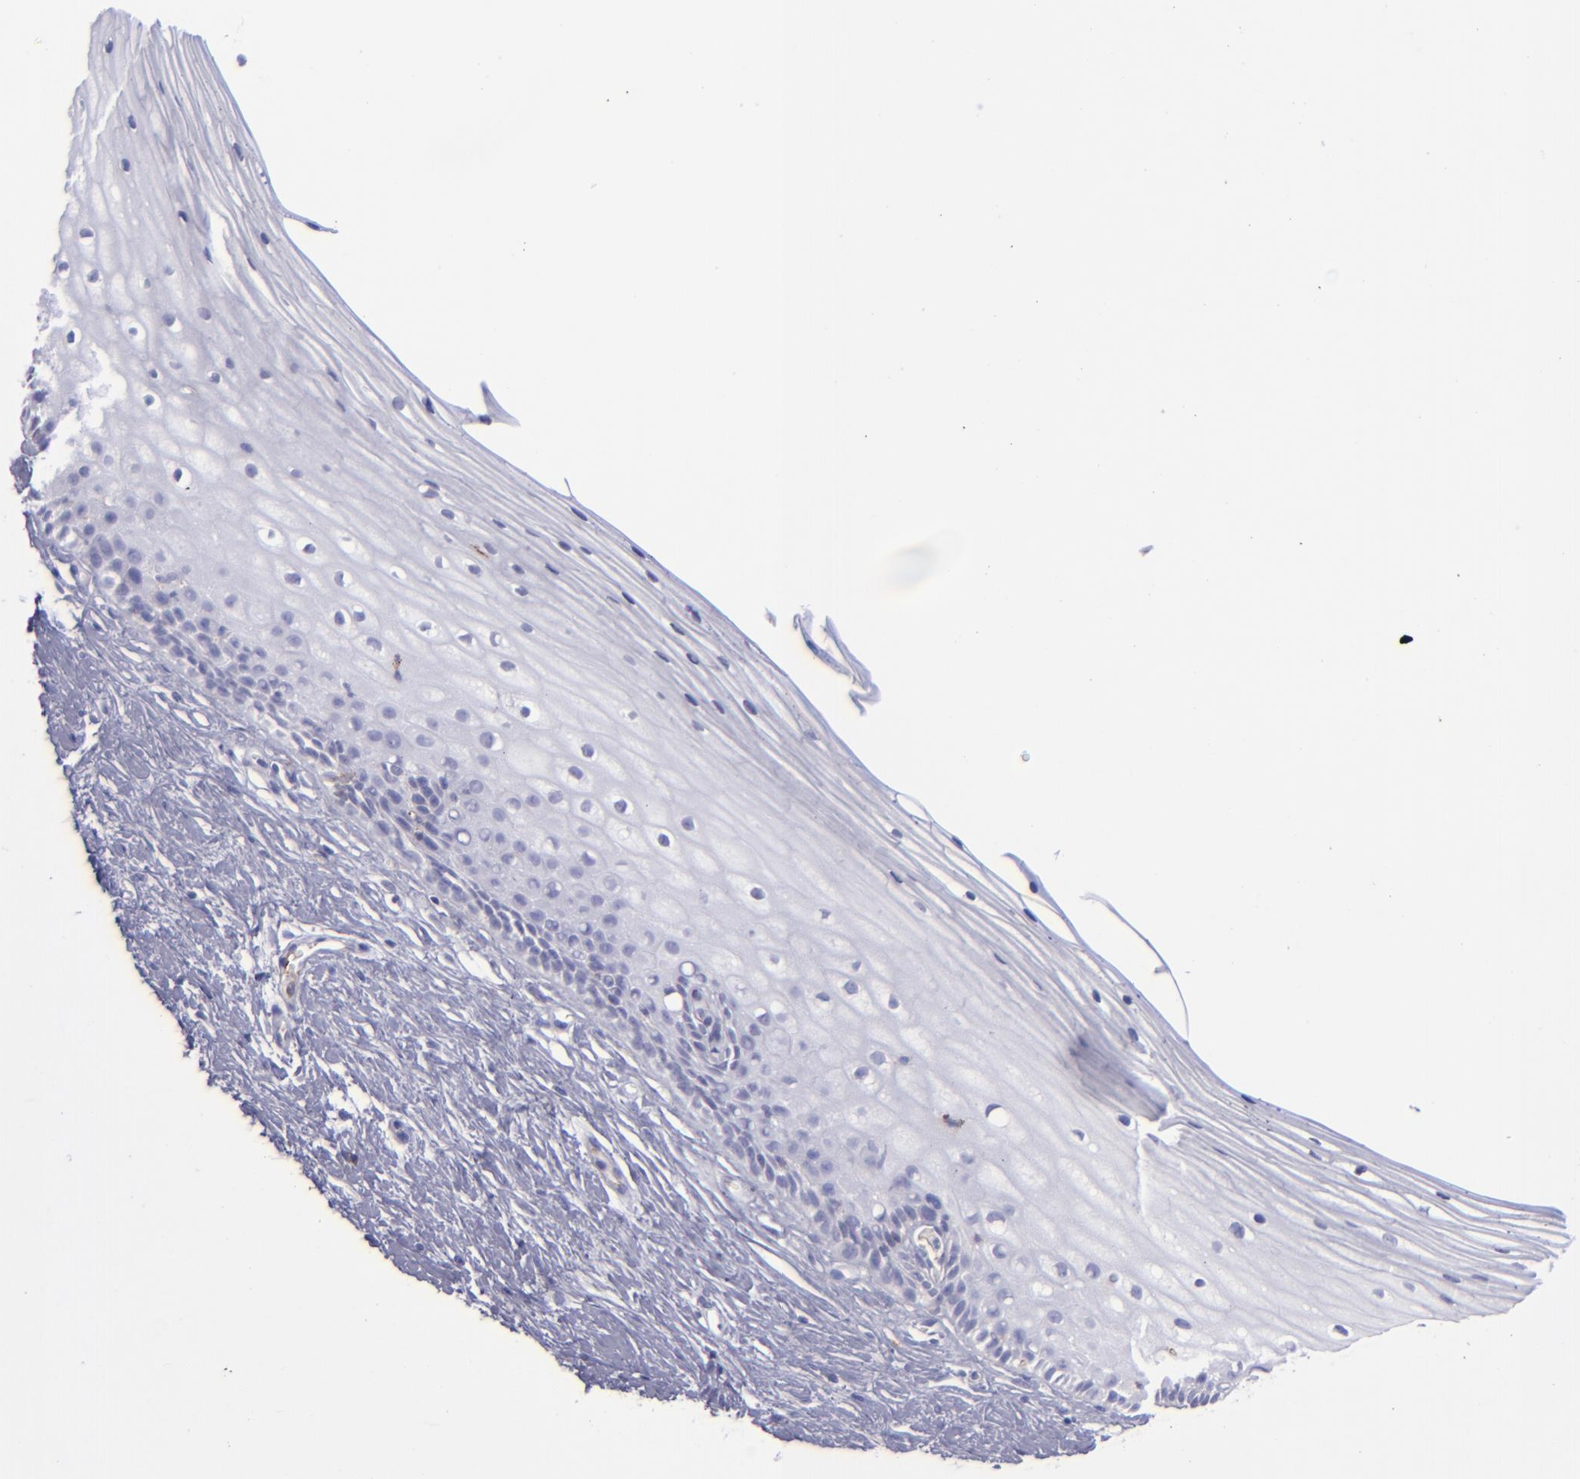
{"staining": {"intensity": "negative", "quantity": "none", "location": "none"}, "tissue": "cervix", "cell_type": "Glandular cells", "image_type": "normal", "snomed": [{"axis": "morphology", "description": "Normal tissue, NOS"}, {"axis": "topography", "description": "Cervix"}], "caption": "Immunohistochemistry histopathology image of benign human cervix stained for a protein (brown), which displays no expression in glandular cells.", "gene": "SELPLG", "patient": {"sex": "female", "age": 40}}